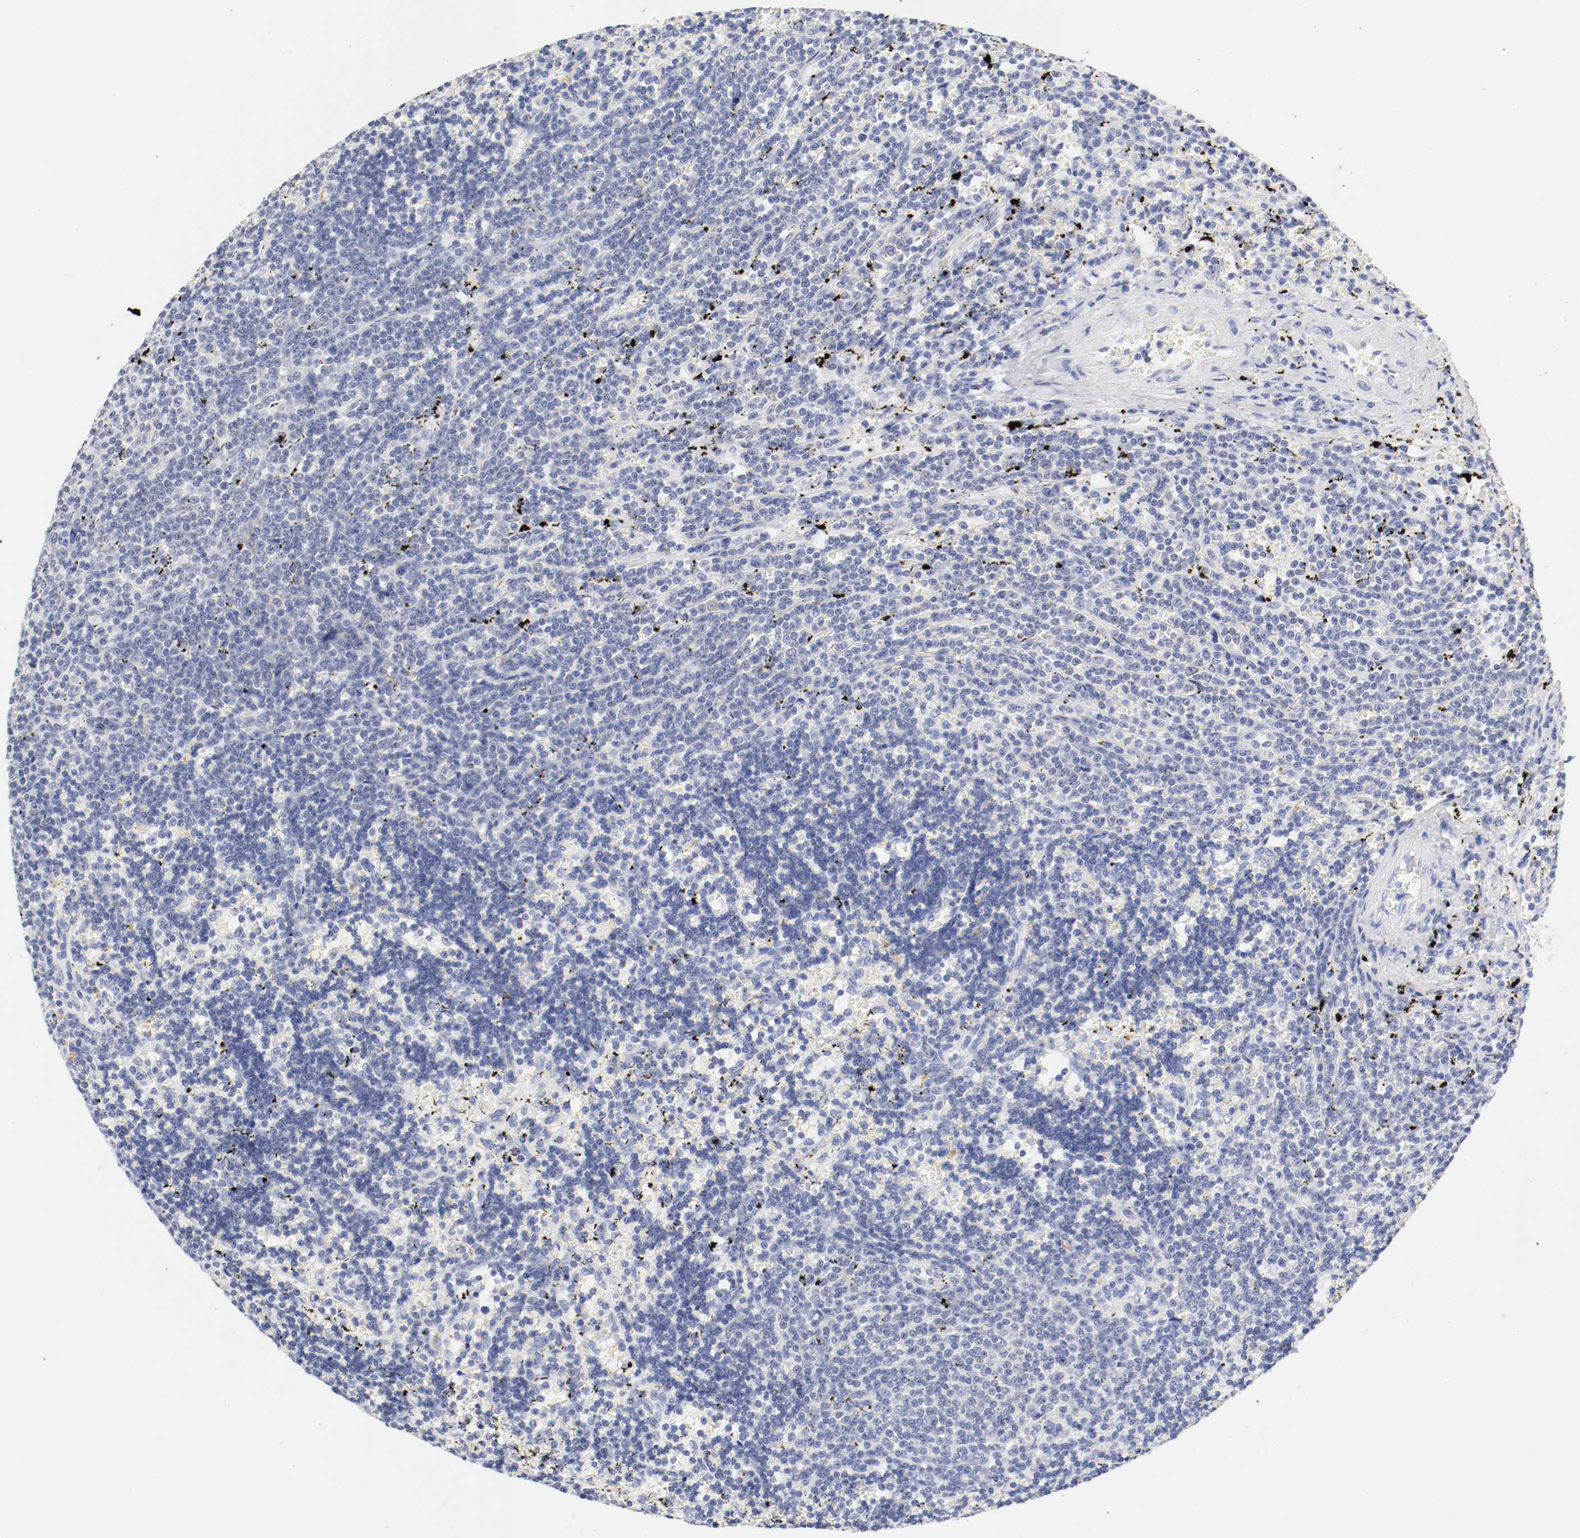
{"staining": {"intensity": "negative", "quantity": "none", "location": "none"}, "tissue": "lymphoma", "cell_type": "Tumor cells", "image_type": "cancer", "snomed": [{"axis": "morphology", "description": "Malignant lymphoma, non-Hodgkin's type, Low grade"}, {"axis": "topography", "description": "Spleen"}], "caption": "Immunohistochemistry (IHC) photomicrograph of neoplastic tissue: human low-grade malignant lymphoma, non-Hodgkin's type stained with DAB shows no significant protein expression in tumor cells.", "gene": "HOMER1", "patient": {"sex": "male", "age": 60}}